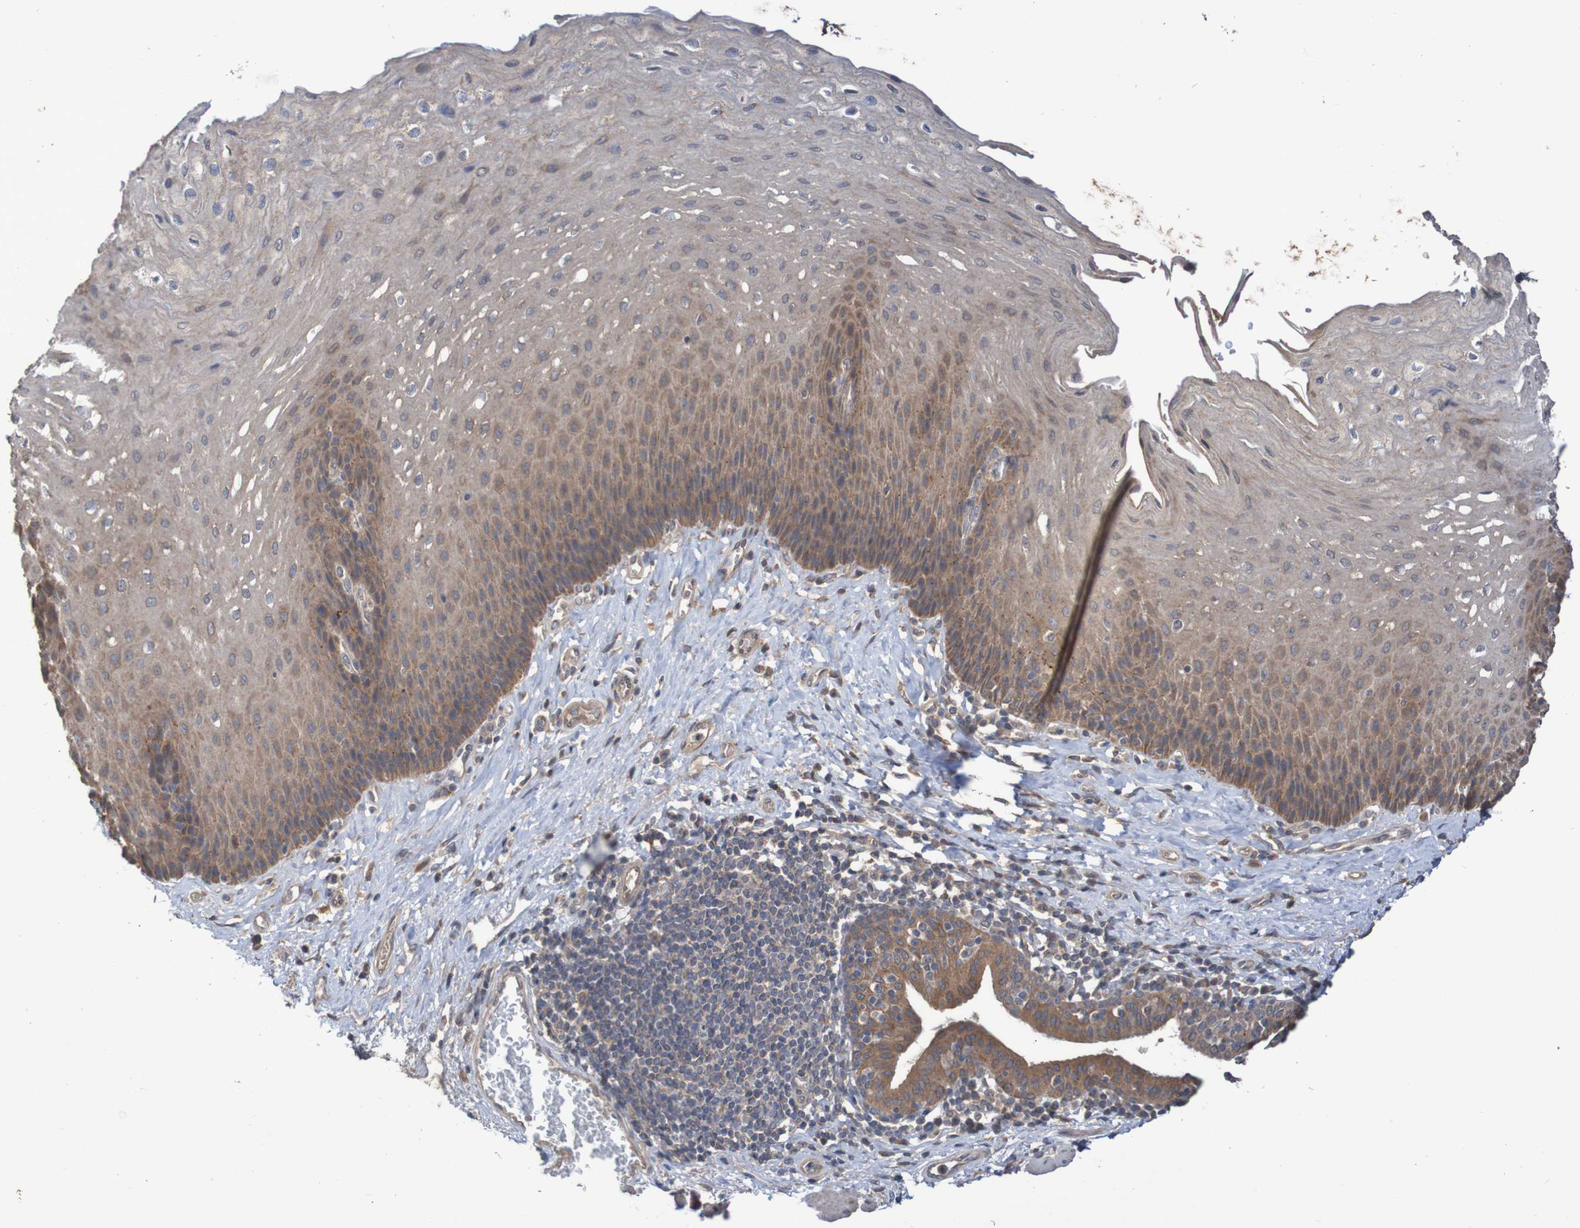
{"staining": {"intensity": "moderate", "quantity": ">75%", "location": "cytoplasmic/membranous"}, "tissue": "esophagus", "cell_type": "Squamous epithelial cells", "image_type": "normal", "snomed": [{"axis": "morphology", "description": "Normal tissue, NOS"}, {"axis": "topography", "description": "Esophagus"}], "caption": "Moderate cytoplasmic/membranous protein positivity is seen in about >75% of squamous epithelial cells in esophagus.", "gene": "PHYH", "patient": {"sex": "female", "age": 72}}